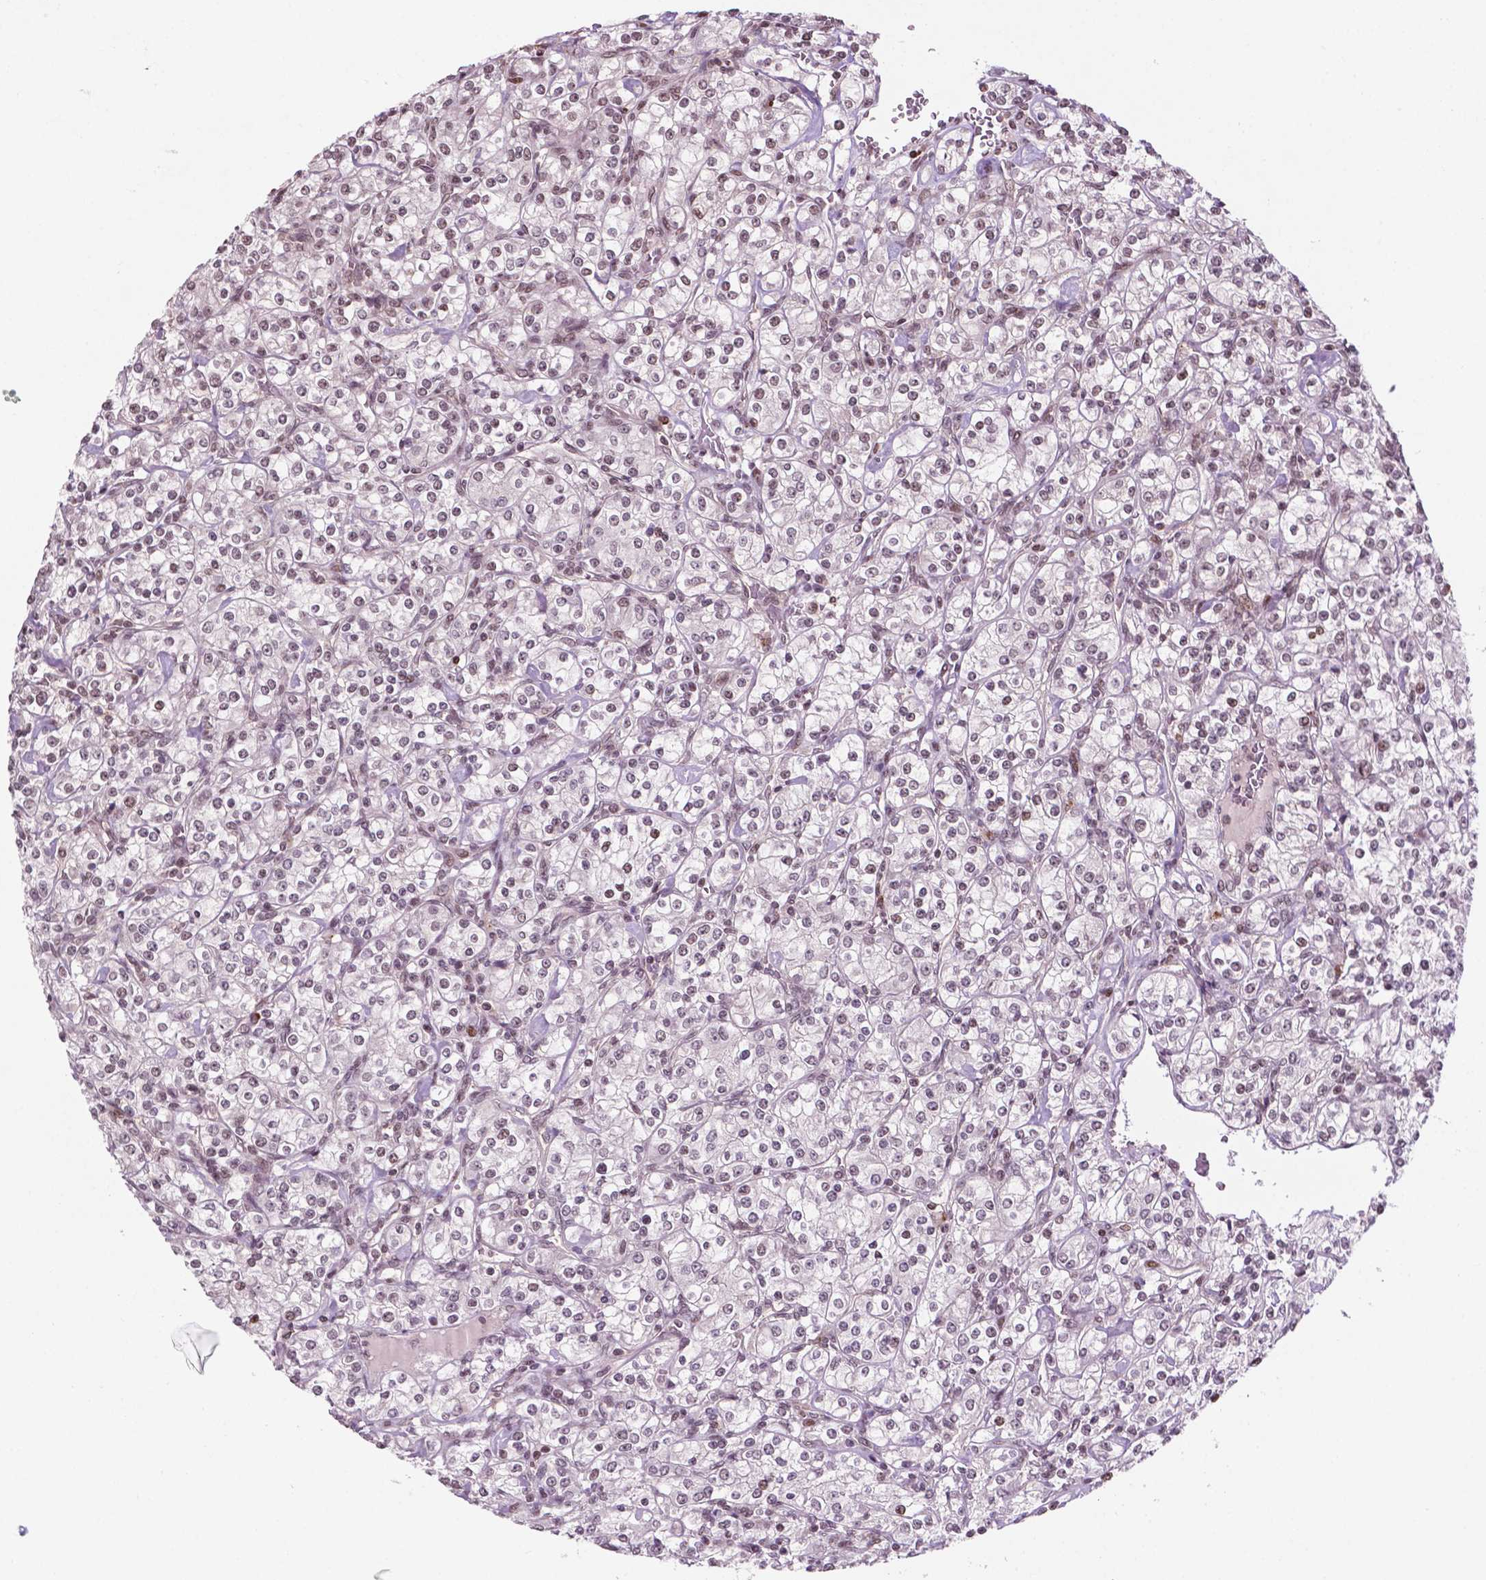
{"staining": {"intensity": "moderate", "quantity": "<25%", "location": "nuclear"}, "tissue": "renal cancer", "cell_type": "Tumor cells", "image_type": "cancer", "snomed": [{"axis": "morphology", "description": "Adenocarcinoma, NOS"}, {"axis": "topography", "description": "Kidney"}], "caption": "Tumor cells display low levels of moderate nuclear positivity in about <25% of cells in human adenocarcinoma (renal).", "gene": "PER2", "patient": {"sex": "male", "age": 77}}